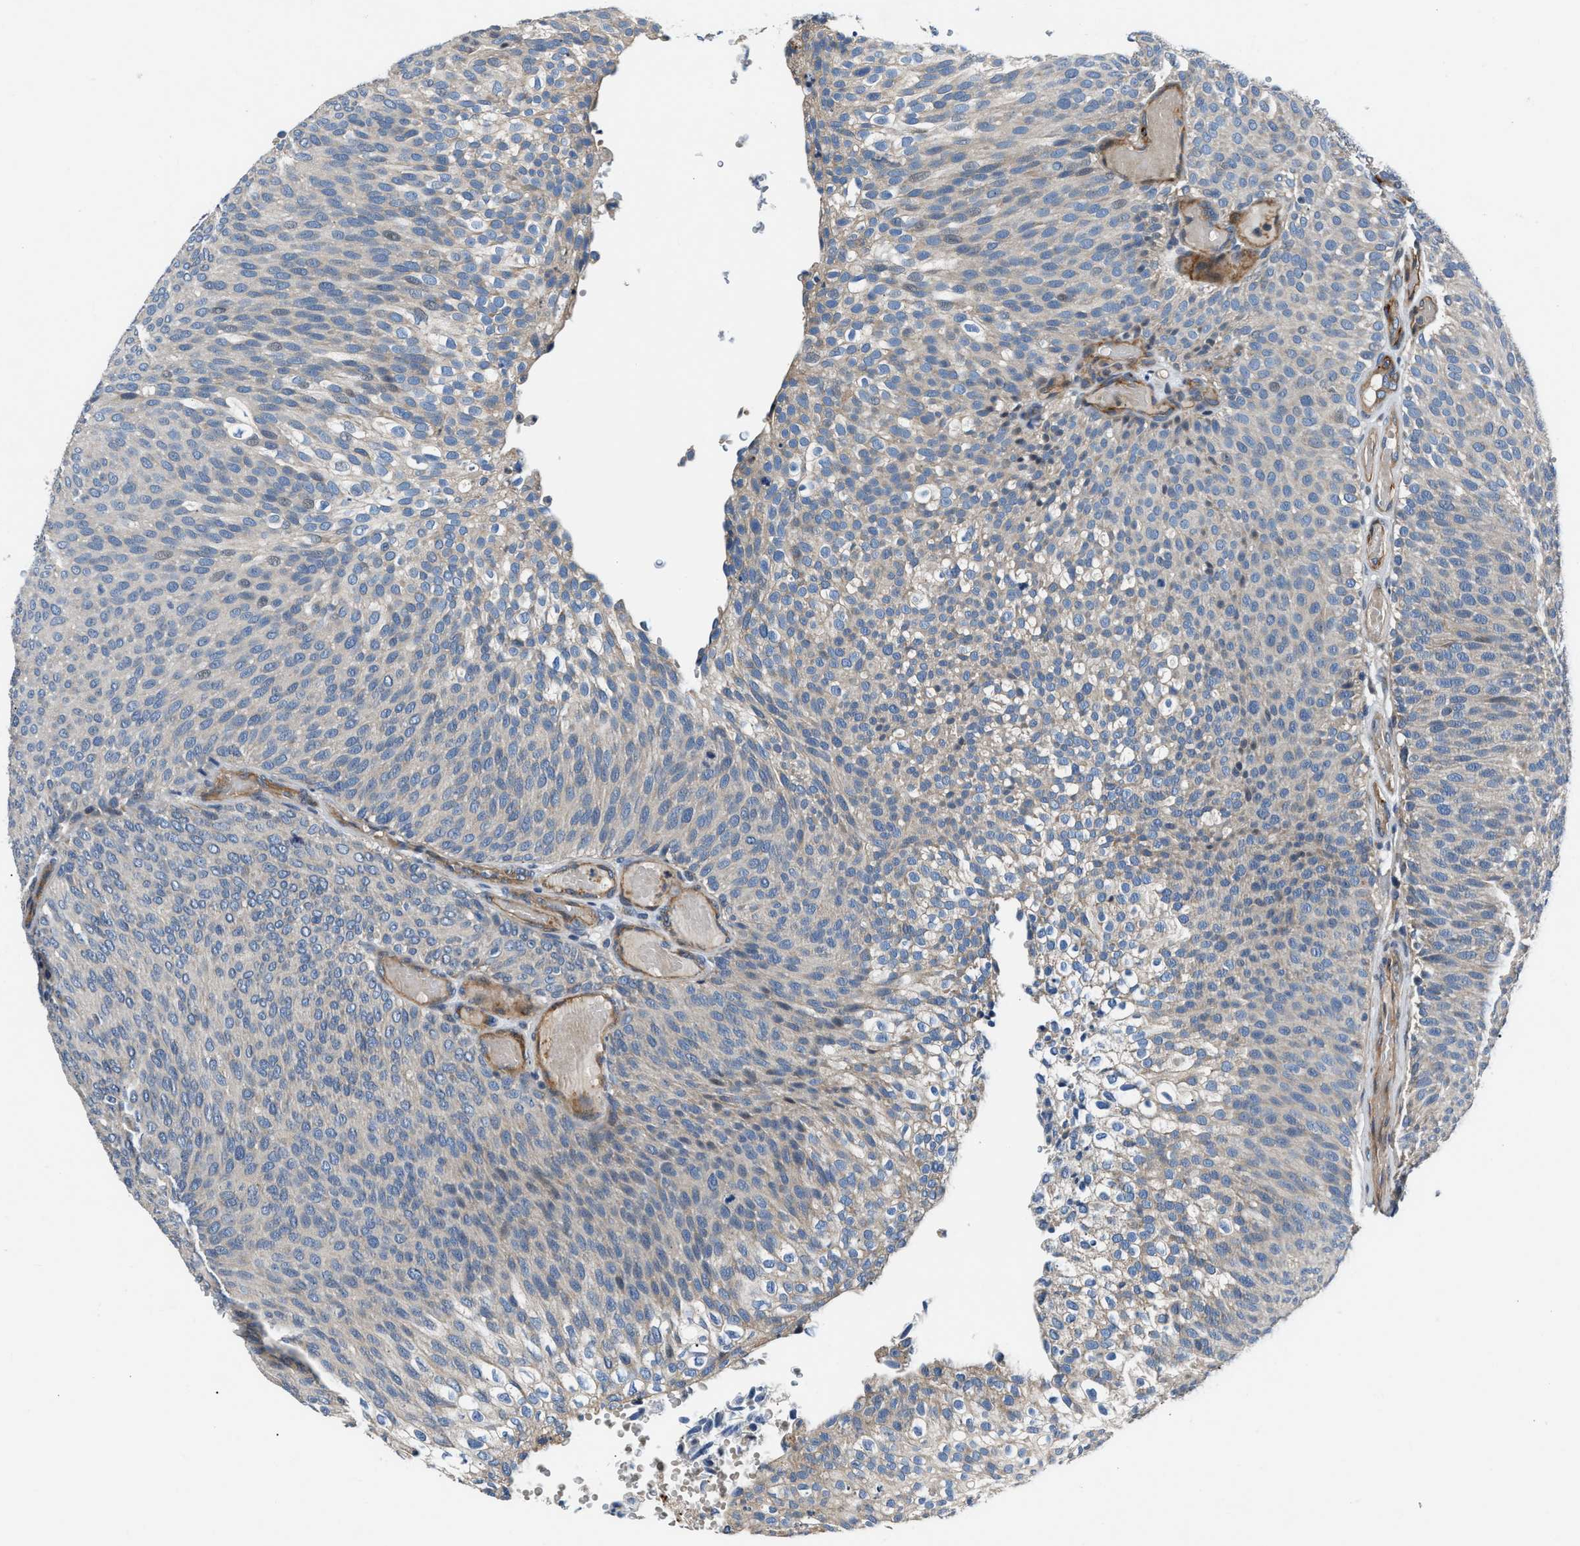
{"staining": {"intensity": "weak", "quantity": "<25%", "location": "cytoplasmic/membranous"}, "tissue": "urothelial cancer", "cell_type": "Tumor cells", "image_type": "cancer", "snomed": [{"axis": "morphology", "description": "Urothelial carcinoma, Low grade"}, {"axis": "topography", "description": "Urinary bladder"}], "caption": "A high-resolution image shows IHC staining of urothelial cancer, which shows no significant expression in tumor cells. The staining is performed using DAB brown chromogen with nuclei counter-stained in using hematoxylin.", "gene": "MPDZ", "patient": {"sex": "male", "age": 78}}